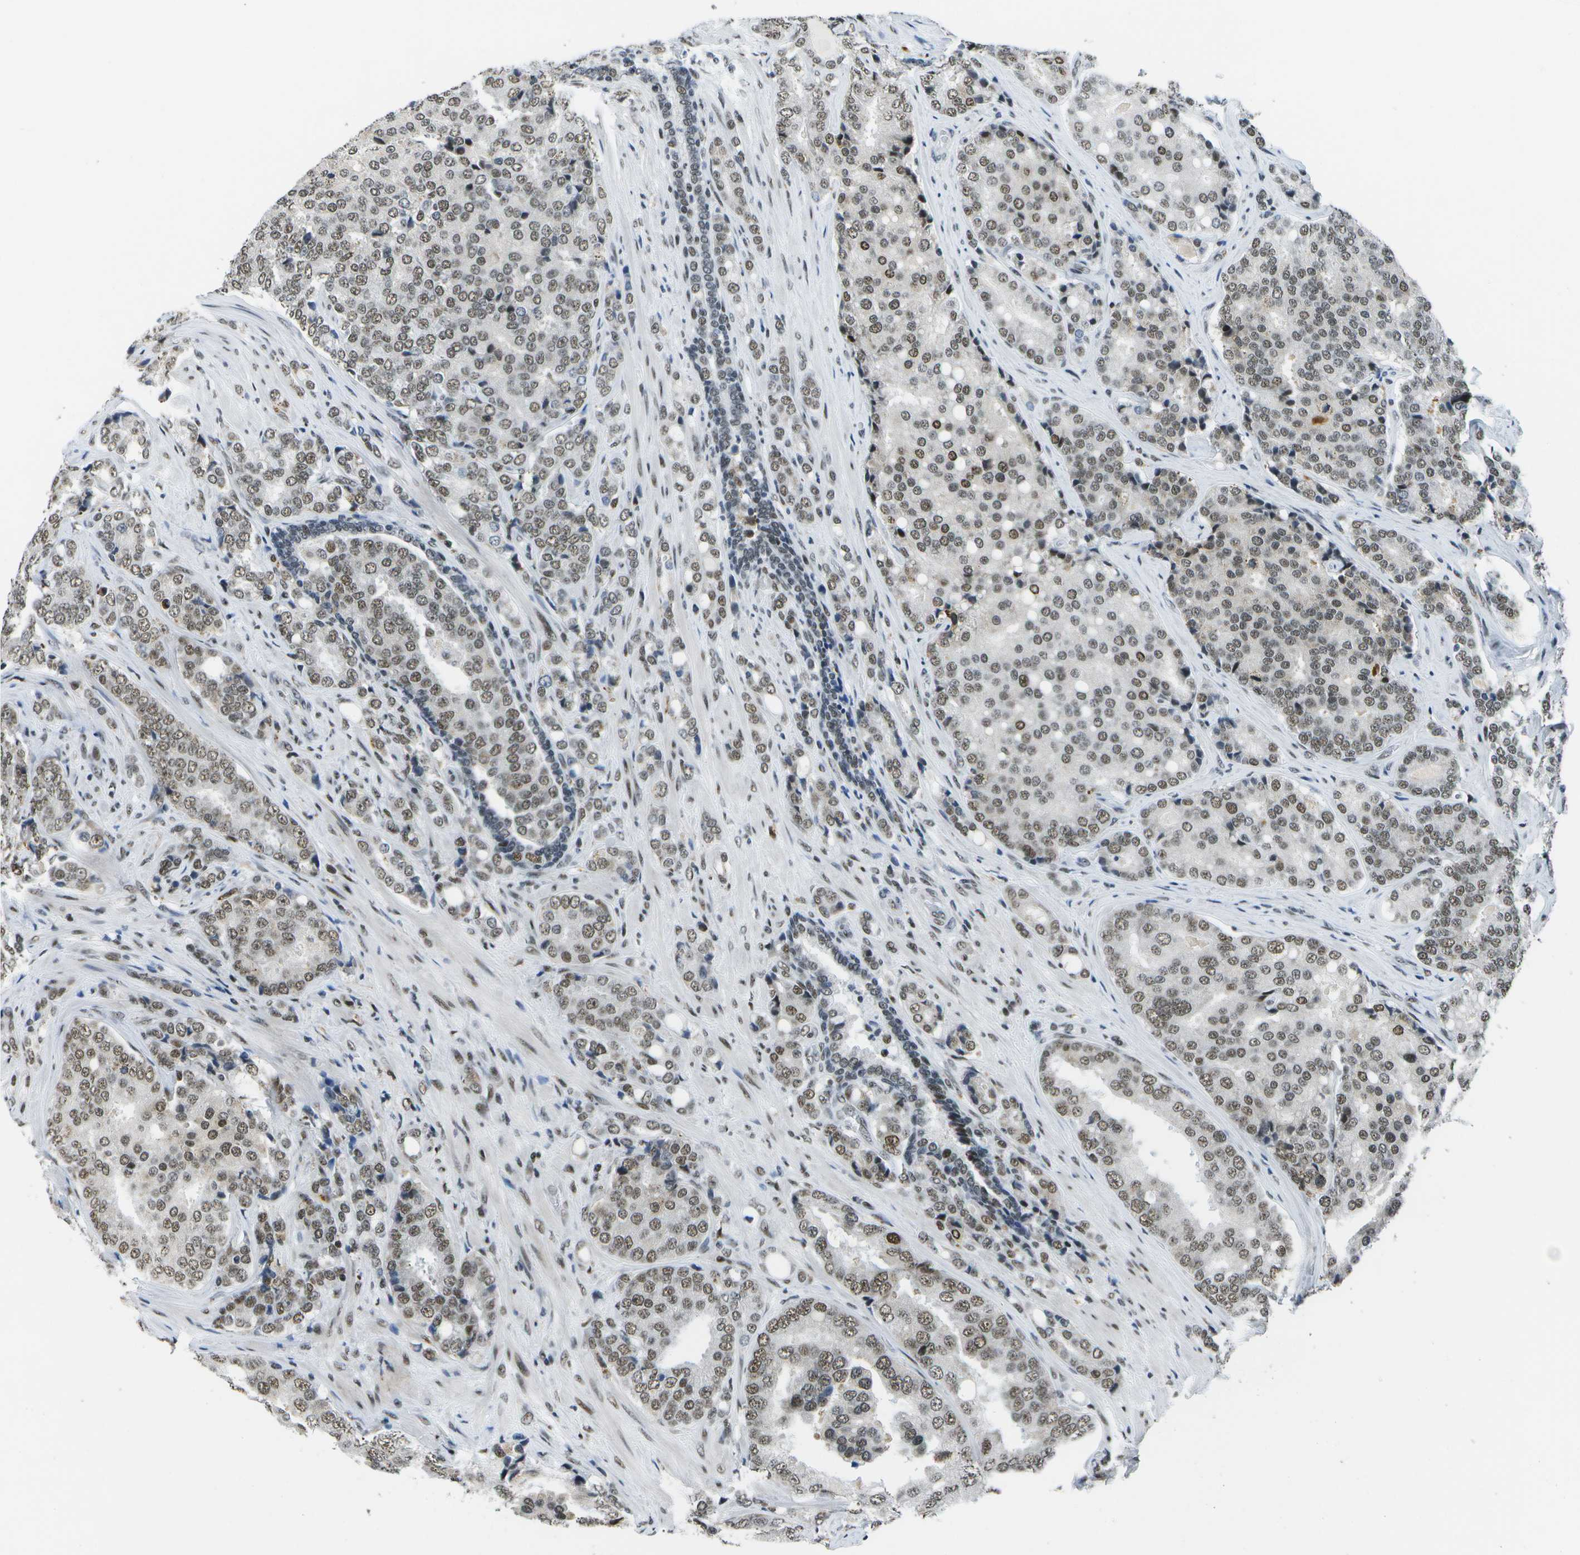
{"staining": {"intensity": "moderate", "quantity": ">75%", "location": "nuclear"}, "tissue": "prostate cancer", "cell_type": "Tumor cells", "image_type": "cancer", "snomed": [{"axis": "morphology", "description": "Adenocarcinoma, High grade"}, {"axis": "topography", "description": "Prostate"}], "caption": "Prostate cancer (adenocarcinoma (high-grade)) stained for a protein reveals moderate nuclear positivity in tumor cells.", "gene": "NSRP1", "patient": {"sex": "male", "age": 50}}